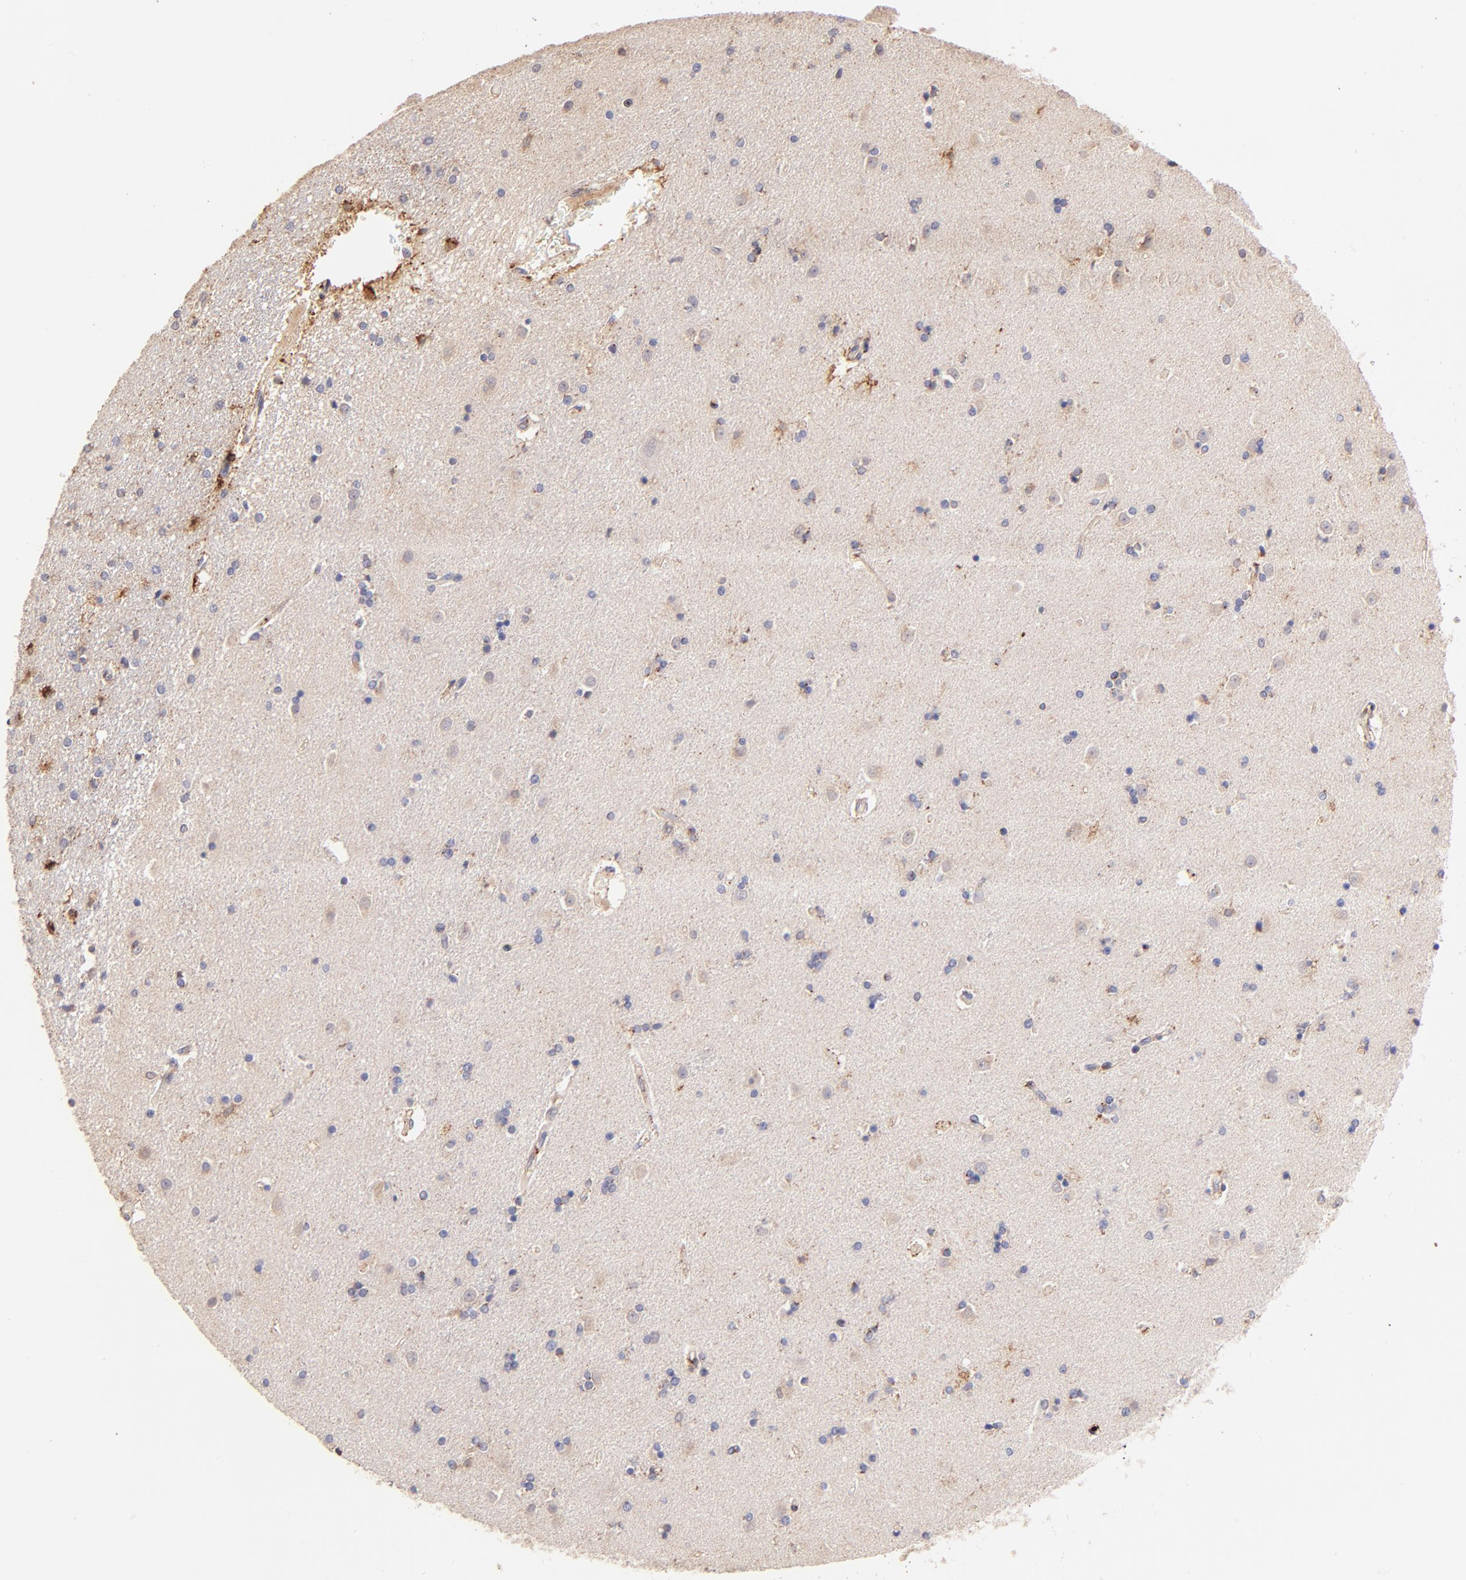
{"staining": {"intensity": "moderate", "quantity": "<25%", "location": "cytoplasmic/membranous"}, "tissue": "caudate", "cell_type": "Glial cells", "image_type": "normal", "snomed": [{"axis": "morphology", "description": "Normal tissue, NOS"}, {"axis": "topography", "description": "Lateral ventricle wall"}], "caption": "Glial cells exhibit low levels of moderate cytoplasmic/membranous positivity in approximately <25% of cells in unremarkable human caudate.", "gene": "SPARC", "patient": {"sex": "female", "age": 54}}